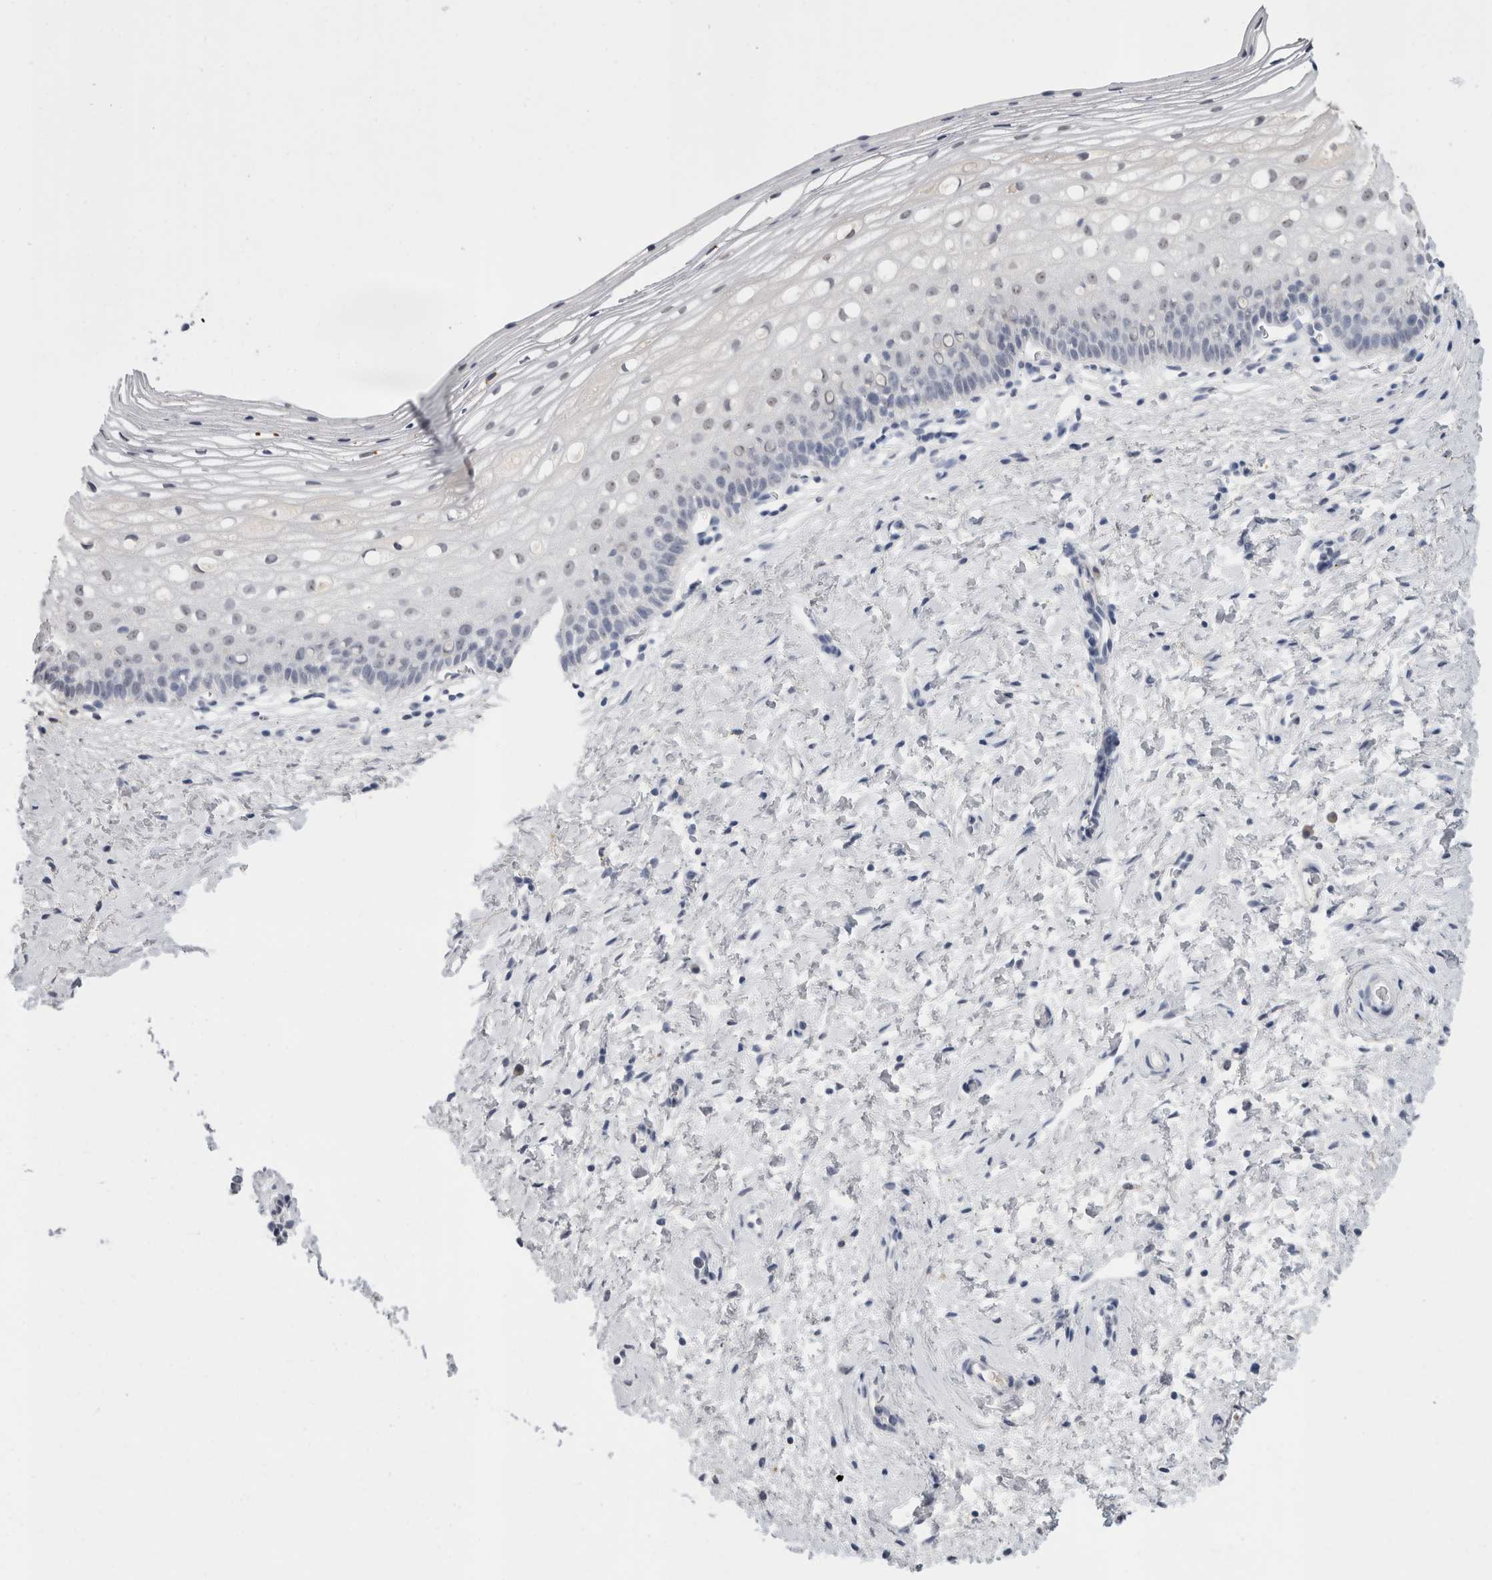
{"staining": {"intensity": "negative", "quantity": "none", "location": "none"}, "tissue": "cervix", "cell_type": "Squamous epithelial cells", "image_type": "normal", "snomed": [{"axis": "morphology", "description": "Normal tissue, NOS"}, {"axis": "topography", "description": "Cervix"}], "caption": "Immunohistochemistry (IHC) of normal cervix demonstrates no staining in squamous epithelial cells.", "gene": "CADM3", "patient": {"sex": "female", "age": 72}}